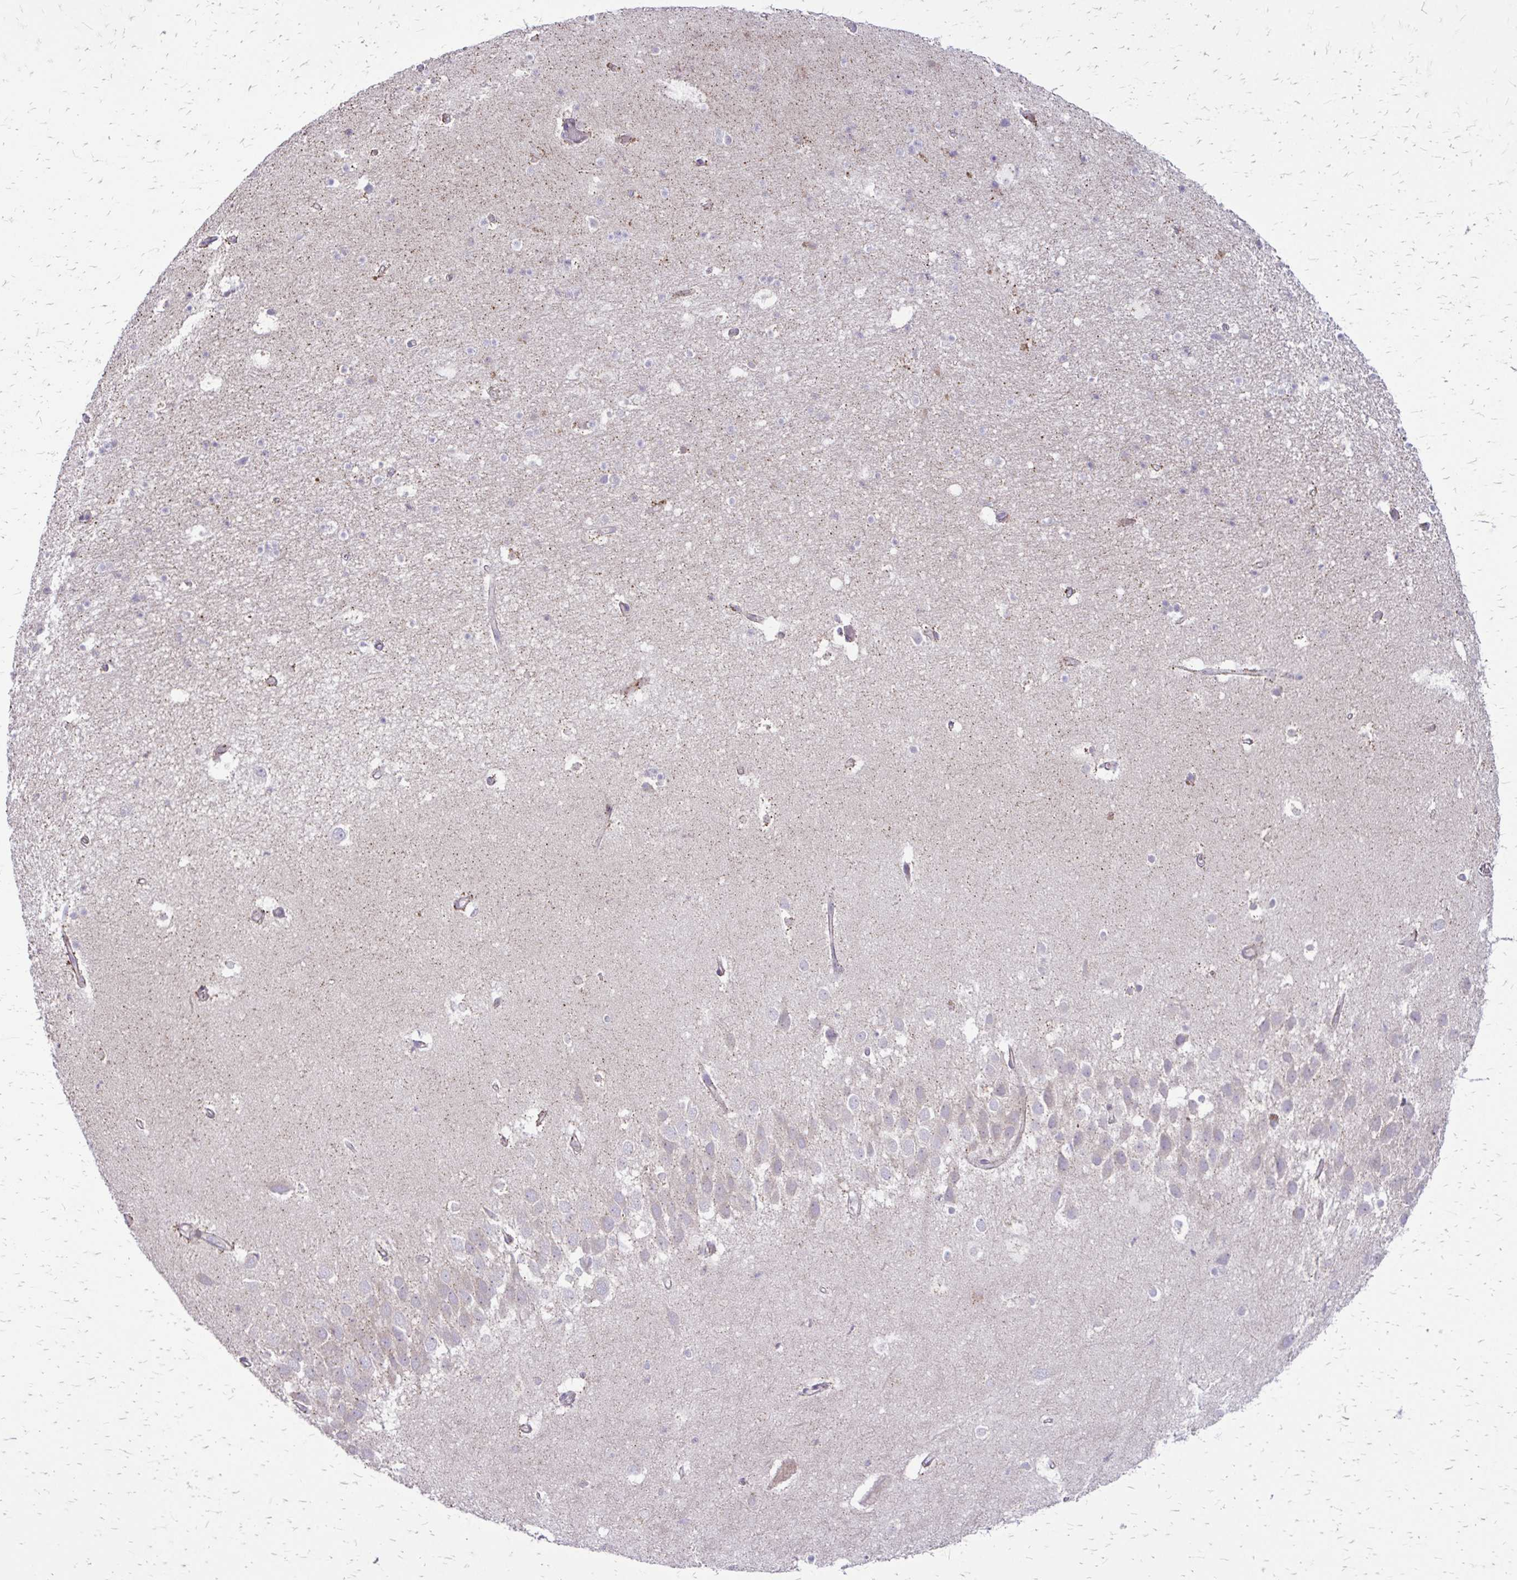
{"staining": {"intensity": "negative", "quantity": "none", "location": "none"}, "tissue": "hippocampus", "cell_type": "Glial cells", "image_type": "normal", "snomed": [{"axis": "morphology", "description": "Normal tissue, NOS"}, {"axis": "topography", "description": "Hippocampus"}], "caption": "Human hippocampus stained for a protein using immunohistochemistry demonstrates no expression in glial cells.", "gene": "FUNDC2", "patient": {"sex": "male", "age": 26}}